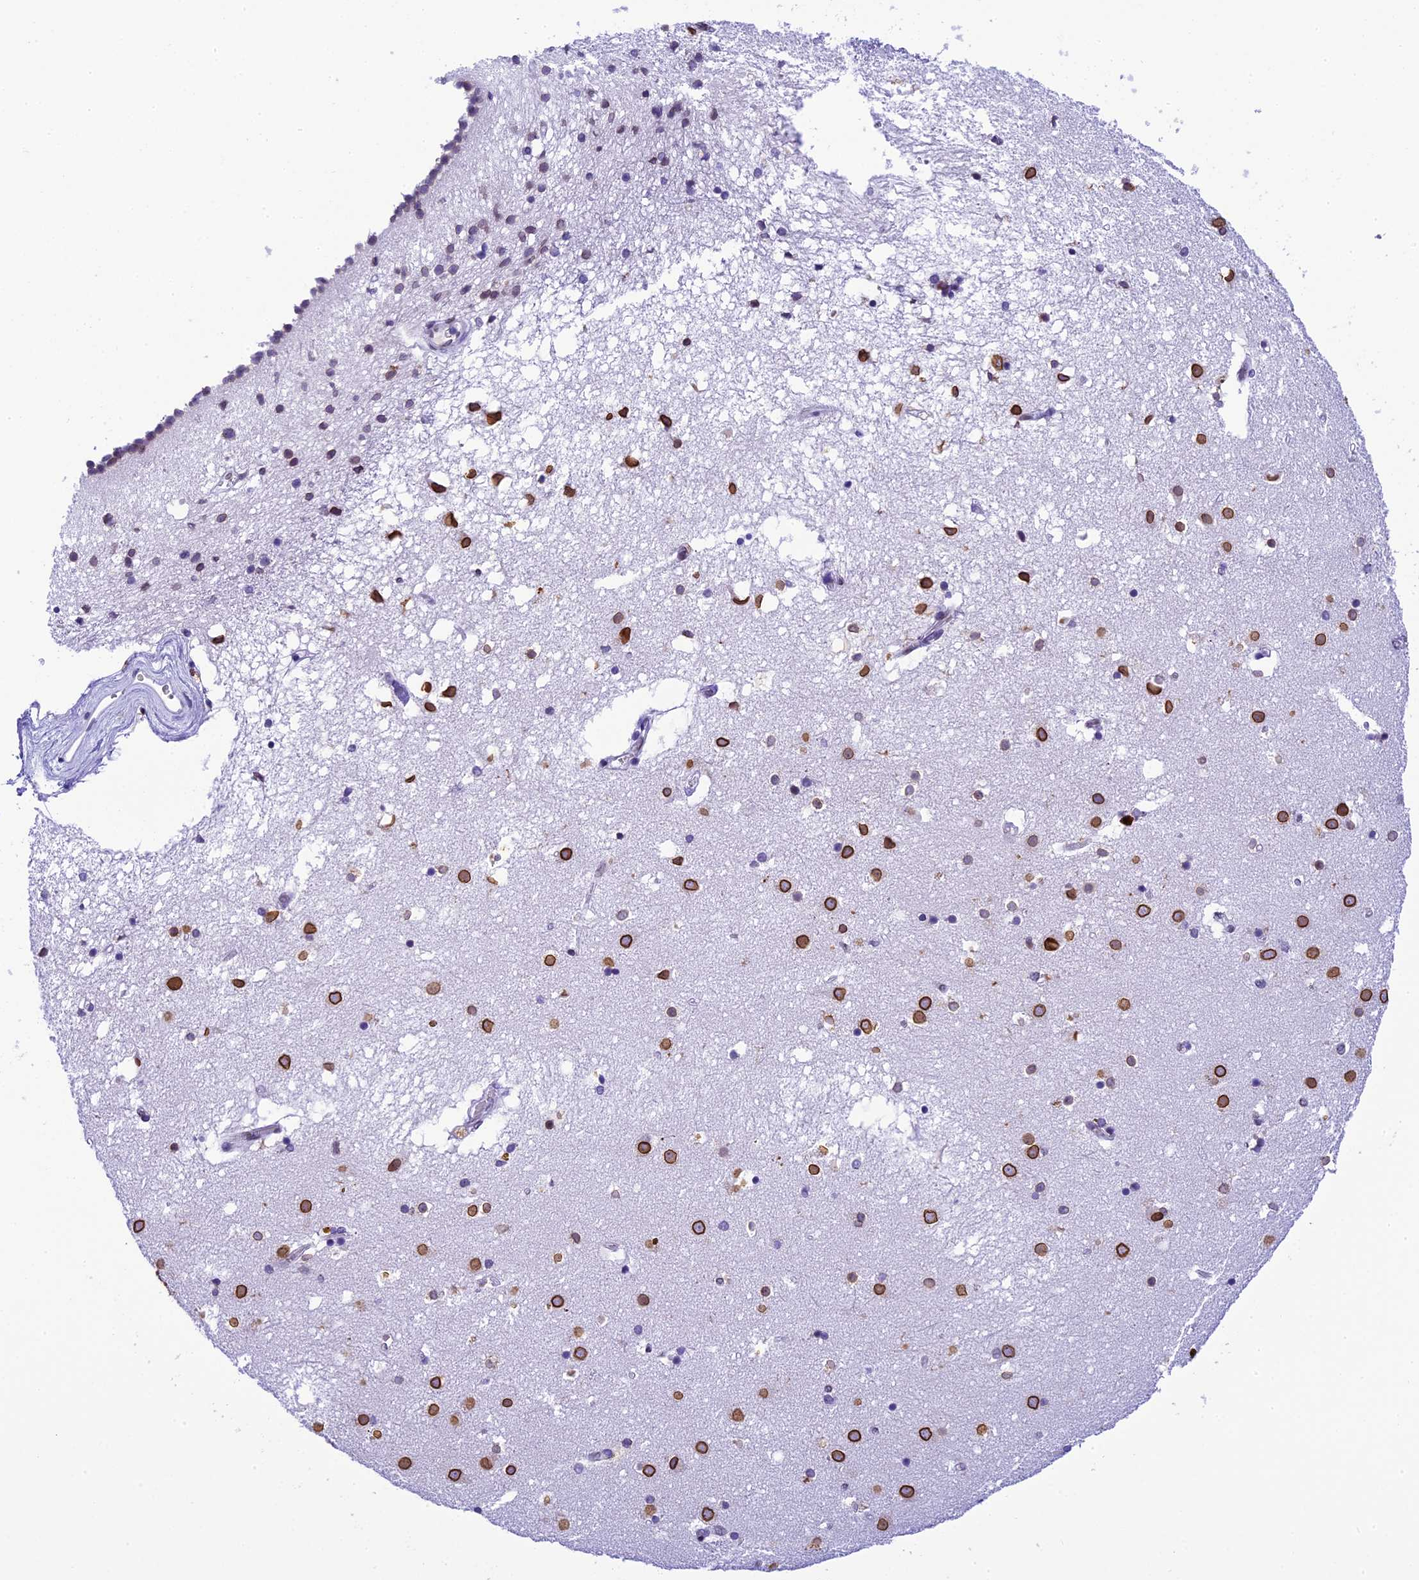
{"staining": {"intensity": "strong", "quantity": "<25%", "location": "cytoplasmic/membranous,nuclear"}, "tissue": "caudate", "cell_type": "Glial cells", "image_type": "normal", "snomed": [{"axis": "morphology", "description": "Normal tissue, NOS"}, {"axis": "topography", "description": "Lateral ventricle wall"}], "caption": "Immunohistochemistry photomicrograph of benign human caudate stained for a protein (brown), which displays medium levels of strong cytoplasmic/membranous,nuclear expression in about <25% of glial cells.", "gene": "METTL25", "patient": {"sex": "male", "age": 70}}